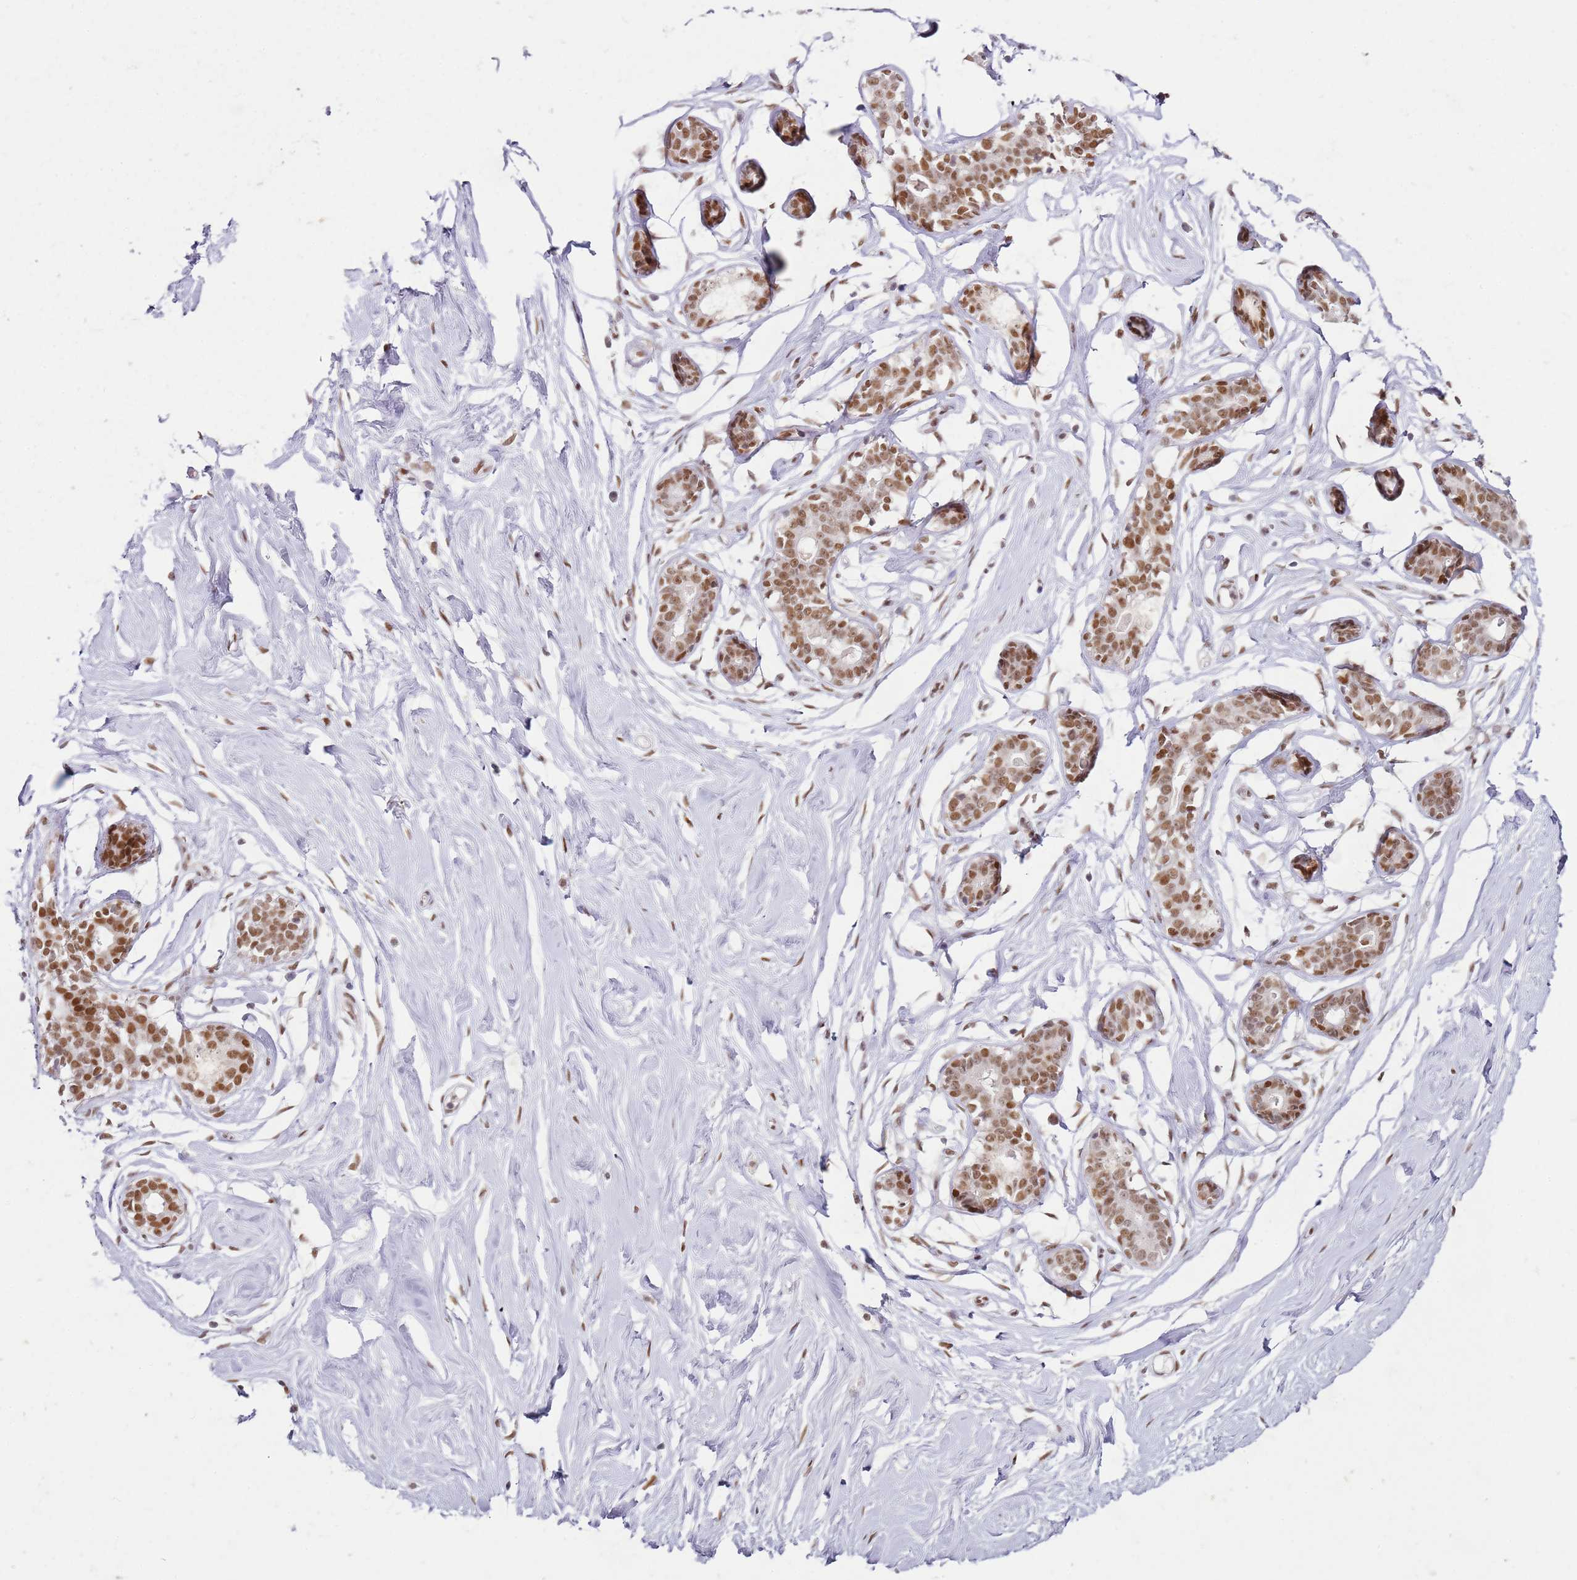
{"staining": {"intensity": "negative", "quantity": "none", "location": "none"}, "tissue": "breast", "cell_type": "Adipocytes", "image_type": "normal", "snomed": [{"axis": "morphology", "description": "Normal tissue, NOS"}, {"axis": "morphology", "description": "Adenoma, NOS"}, {"axis": "topography", "description": "Breast"}], "caption": "IHC image of unremarkable breast: human breast stained with DAB exhibits no significant protein positivity in adipocytes.", "gene": "PHC2", "patient": {"sex": "female", "age": 23}}